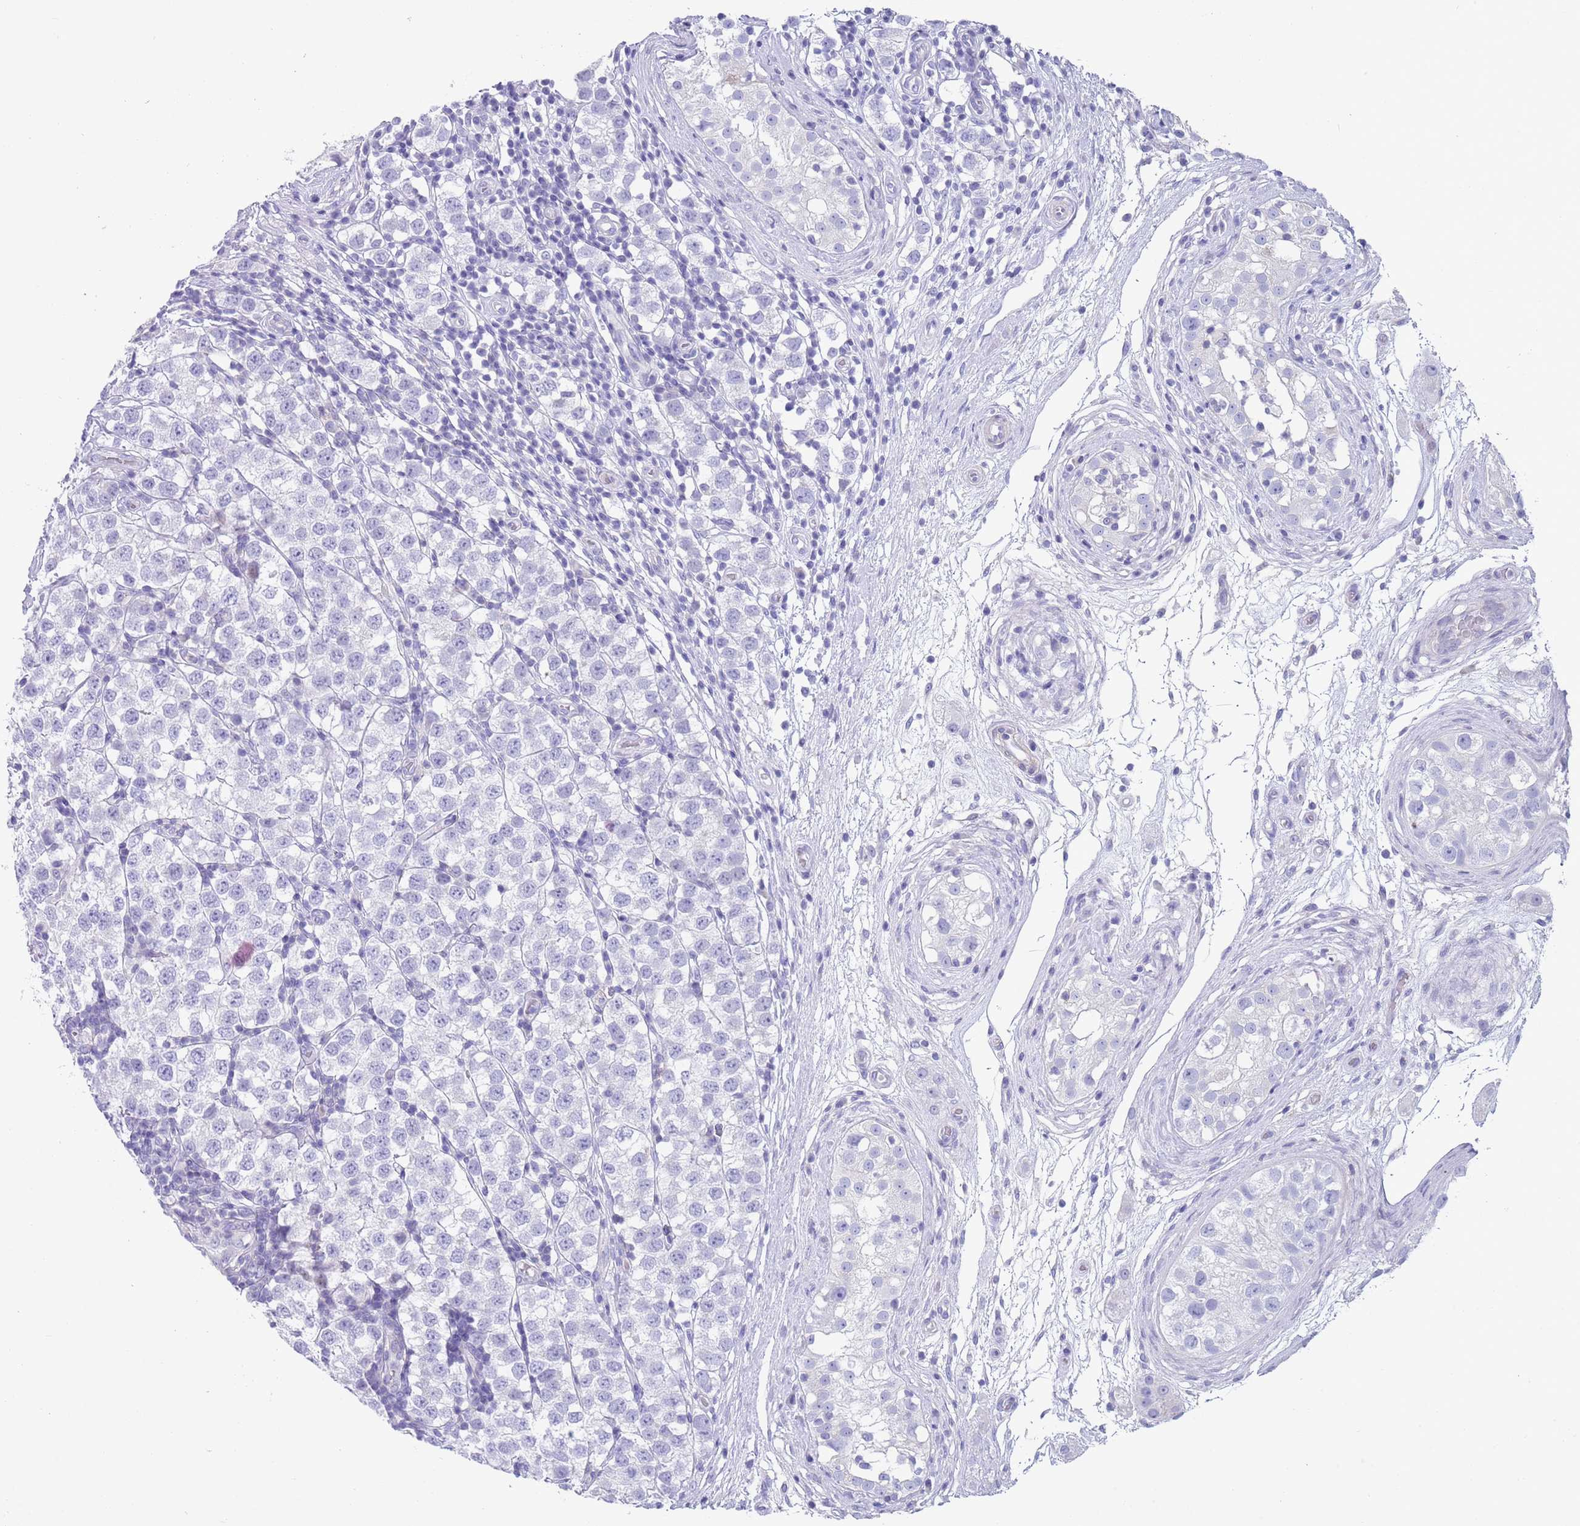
{"staining": {"intensity": "negative", "quantity": "none", "location": "none"}, "tissue": "testis cancer", "cell_type": "Tumor cells", "image_type": "cancer", "snomed": [{"axis": "morphology", "description": "Seminoma, NOS"}, {"axis": "topography", "description": "Testis"}], "caption": "An immunohistochemistry (IHC) histopathology image of testis seminoma is shown. There is no staining in tumor cells of testis seminoma.", "gene": "CPXM2", "patient": {"sex": "male", "age": 34}}